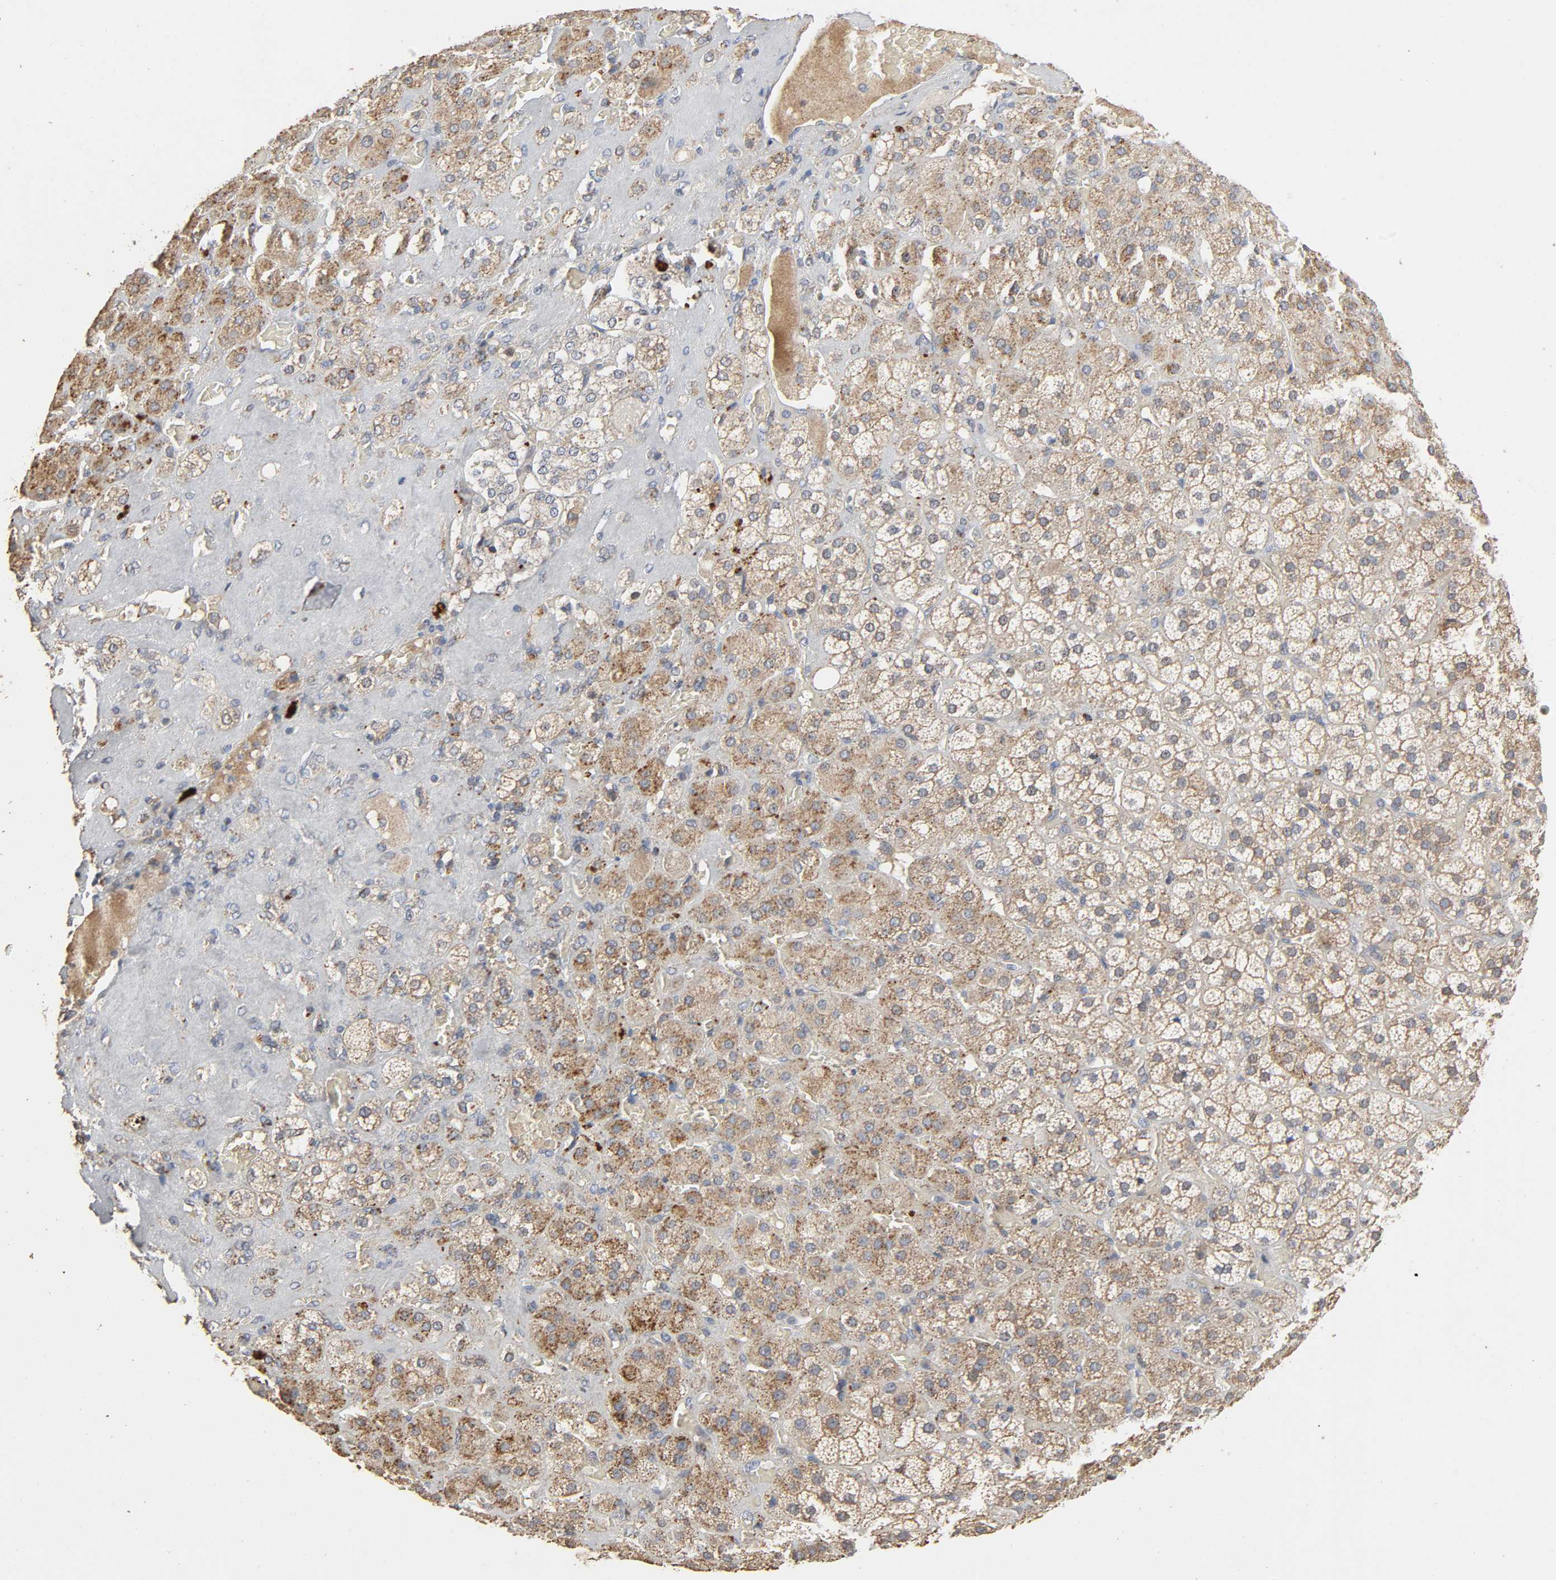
{"staining": {"intensity": "moderate", "quantity": "25%-75%", "location": "cytoplasmic/membranous"}, "tissue": "adrenal gland", "cell_type": "Glandular cells", "image_type": "normal", "snomed": [{"axis": "morphology", "description": "Normal tissue, NOS"}, {"axis": "topography", "description": "Adrenal gland"}], "caption": "An image of adrenal gland stained for a protein shows moderate cytoplasmic/membranous brown staining in glandular cells. (brown staining indicates protein expression, while blue staining denotes nuclei).", "gene": "CDK6", "patient": {"sex": "female", "age": 71}}